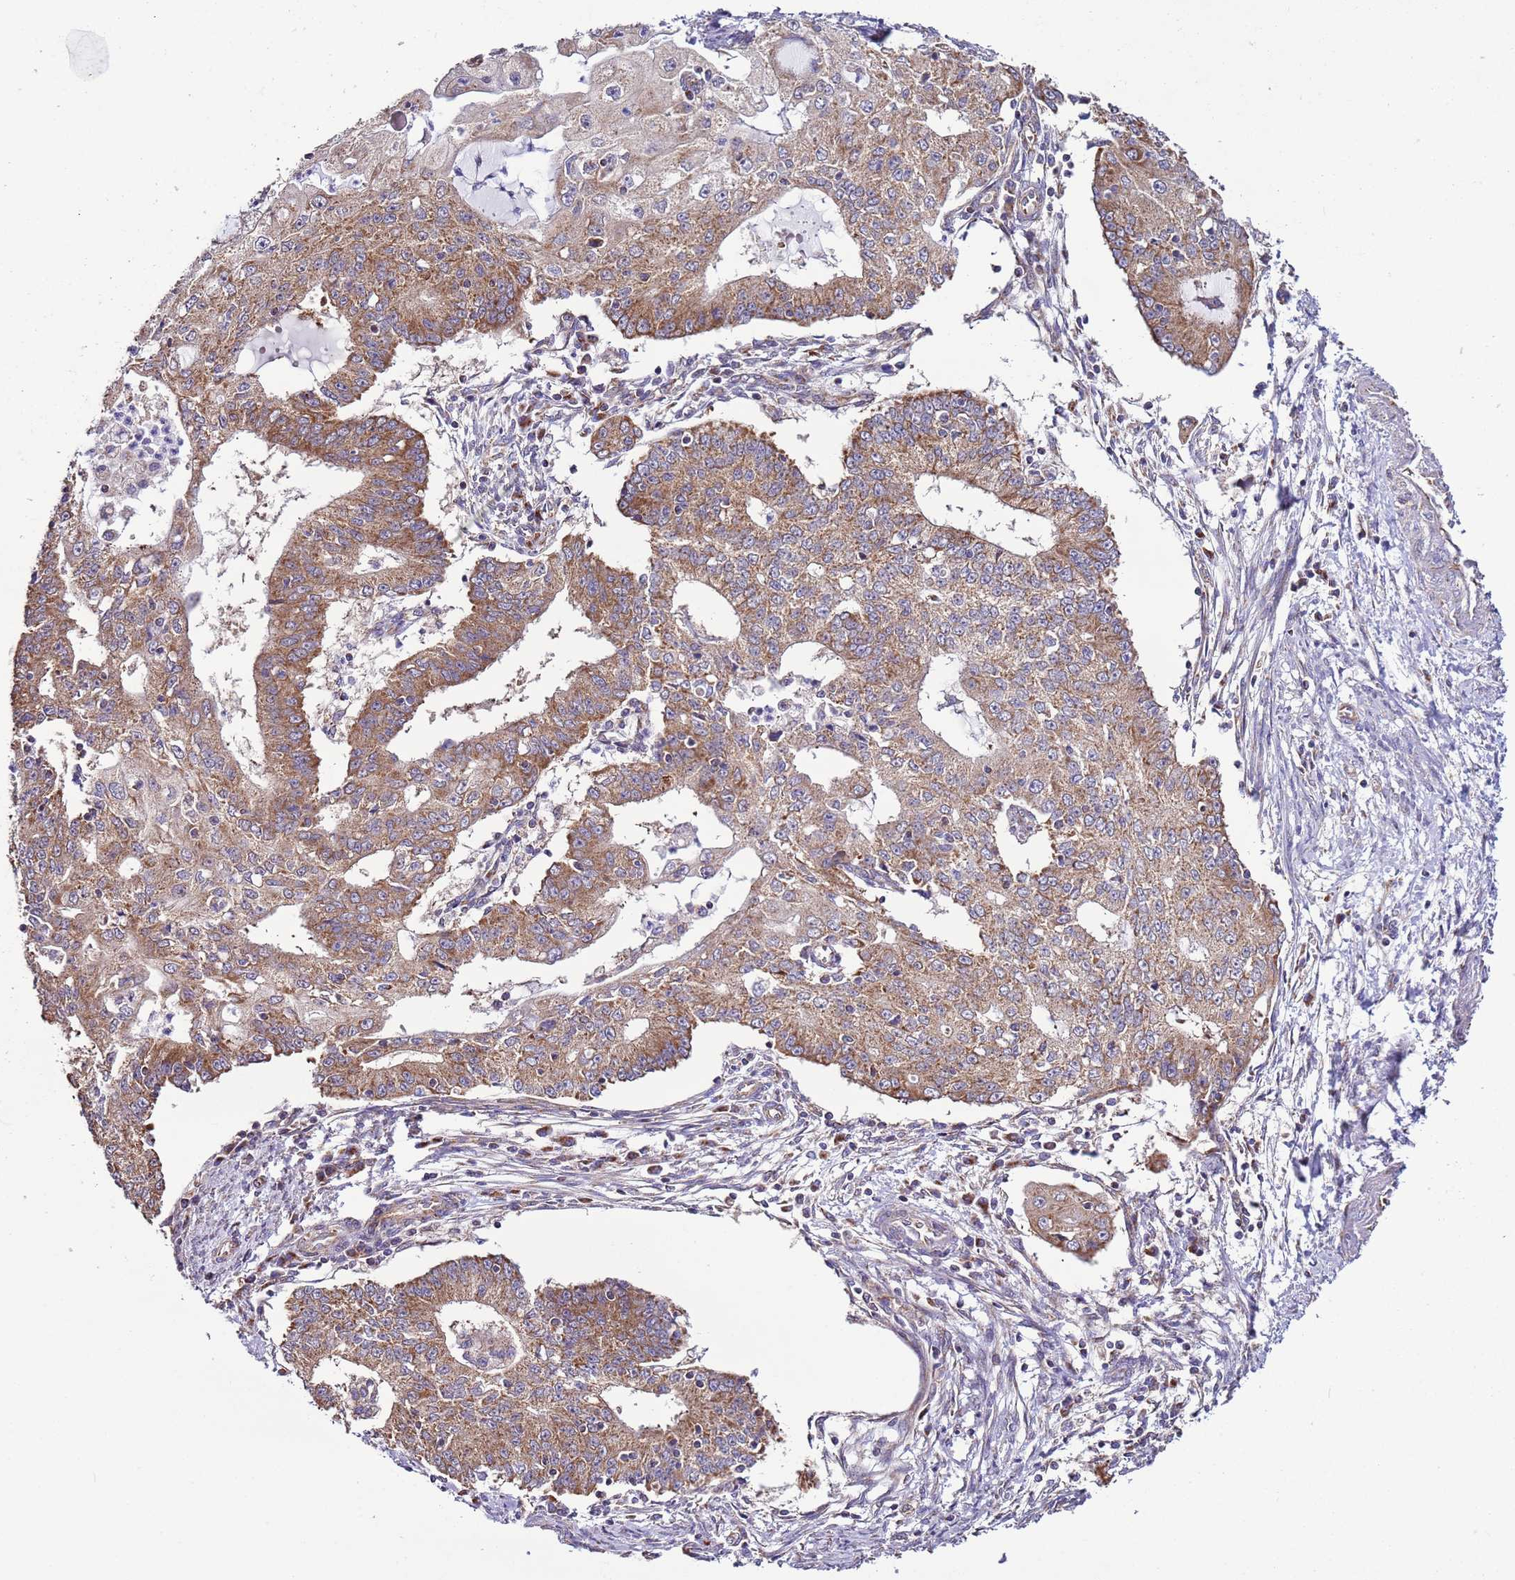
{"staining": {"intensity": "moderate", "quantity": ">75%", "location": "cytoplasmic/membranous"}, "tissue": "endometrial cancer", "cell_type": "Tumor cells", "image_type": "cancer", "snomed": [{"axis": "morphology", "description": "Adenocarcinoma, NOS"}, {"axis": "topography", "description": "Endometrium"}], "caption": "Endometrial cancer stained with a protein marker shows moderate staining in tumor cells.", "gene": "AHI1", "patient": {"sex": "female", "age": 56}}